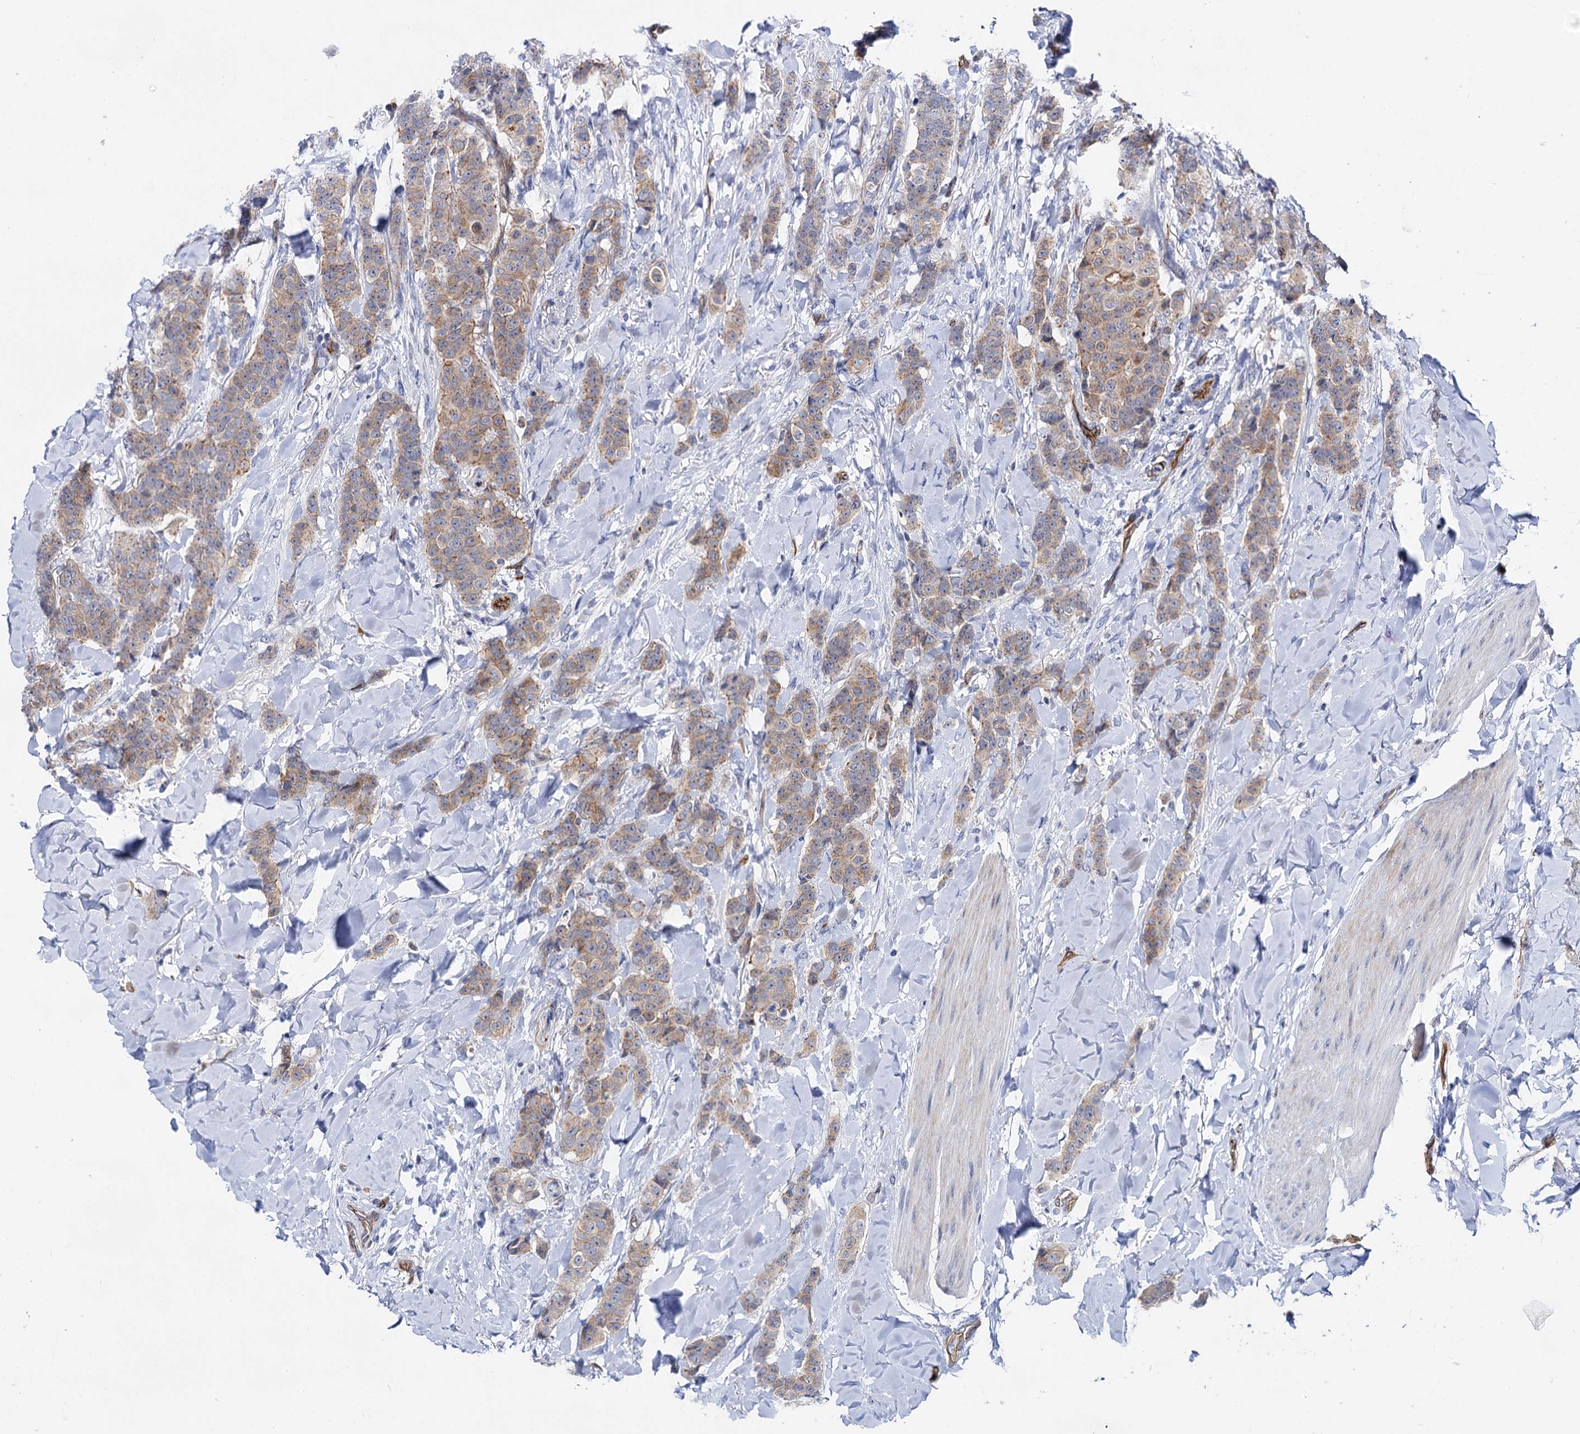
{"staining": {"intensity": "weak", "quantity": "25%-75%", "location": "cytoplasmic/membranous"}, "tissue": "breast cancer", "cell_type": "Tumor cells", "image_type": "cancer", "snomed": [{"axis": "morphology", "description": "Duct carcinoma"}, {"axis": "topography", "description": "Breast"}], "caption": "The micrograph demonstrates a brown stain indicating the presence of a protein in the cytoplasmic/membranous of tumor cells in breast cancer.", "gene": "ABLIM1", "patient": {"sex": "female", "age": 40}}